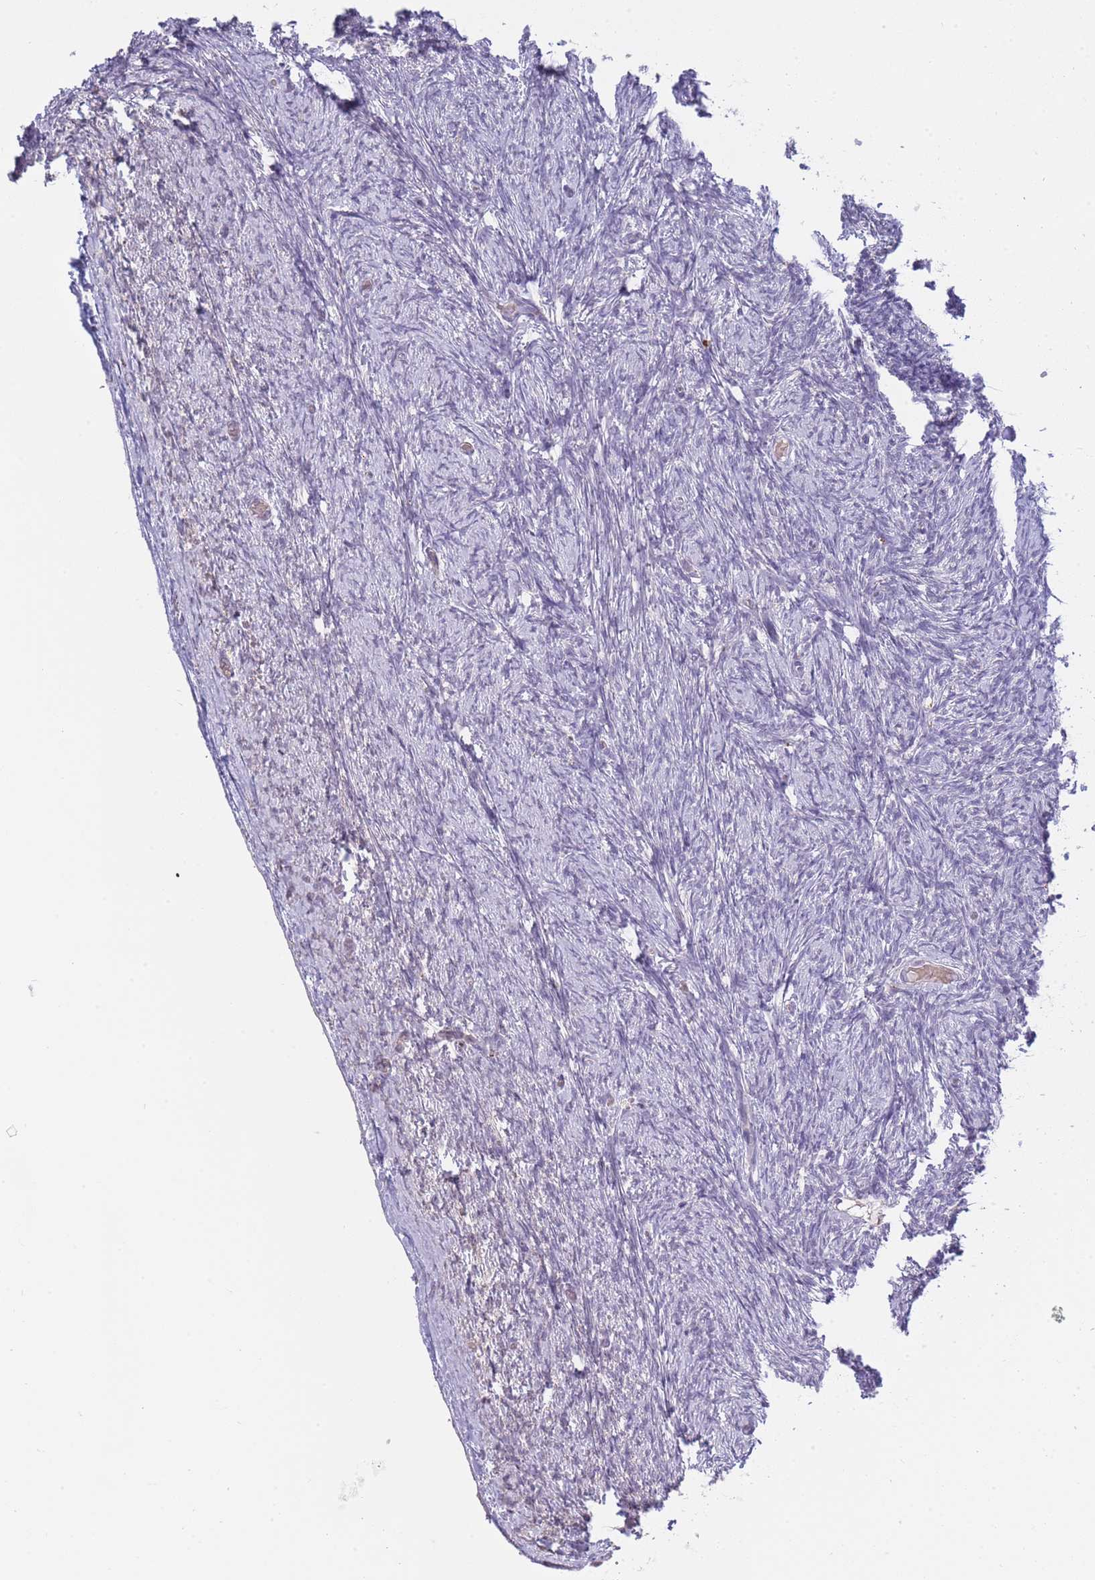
{"staining": {"intensity": "negative", "quantity": "none", "location": "none"}, "tissue": "ovary", "cell_type": "Ovarian stroma cells", "image_type": "normal", "snomed": [{"axis": "morphology", "description": "Normal tissue, NOS"}, {"axis": "topography", "description": "Ovary"}], "caption": "This image is of benign ovary stained with IHC to label a protein in brown with the nuclei are counter-stained blue. There is no staining in ovarian stroma cells.", "gene": "TRIM61", "patient": {"sex": "female", "age": 44}}